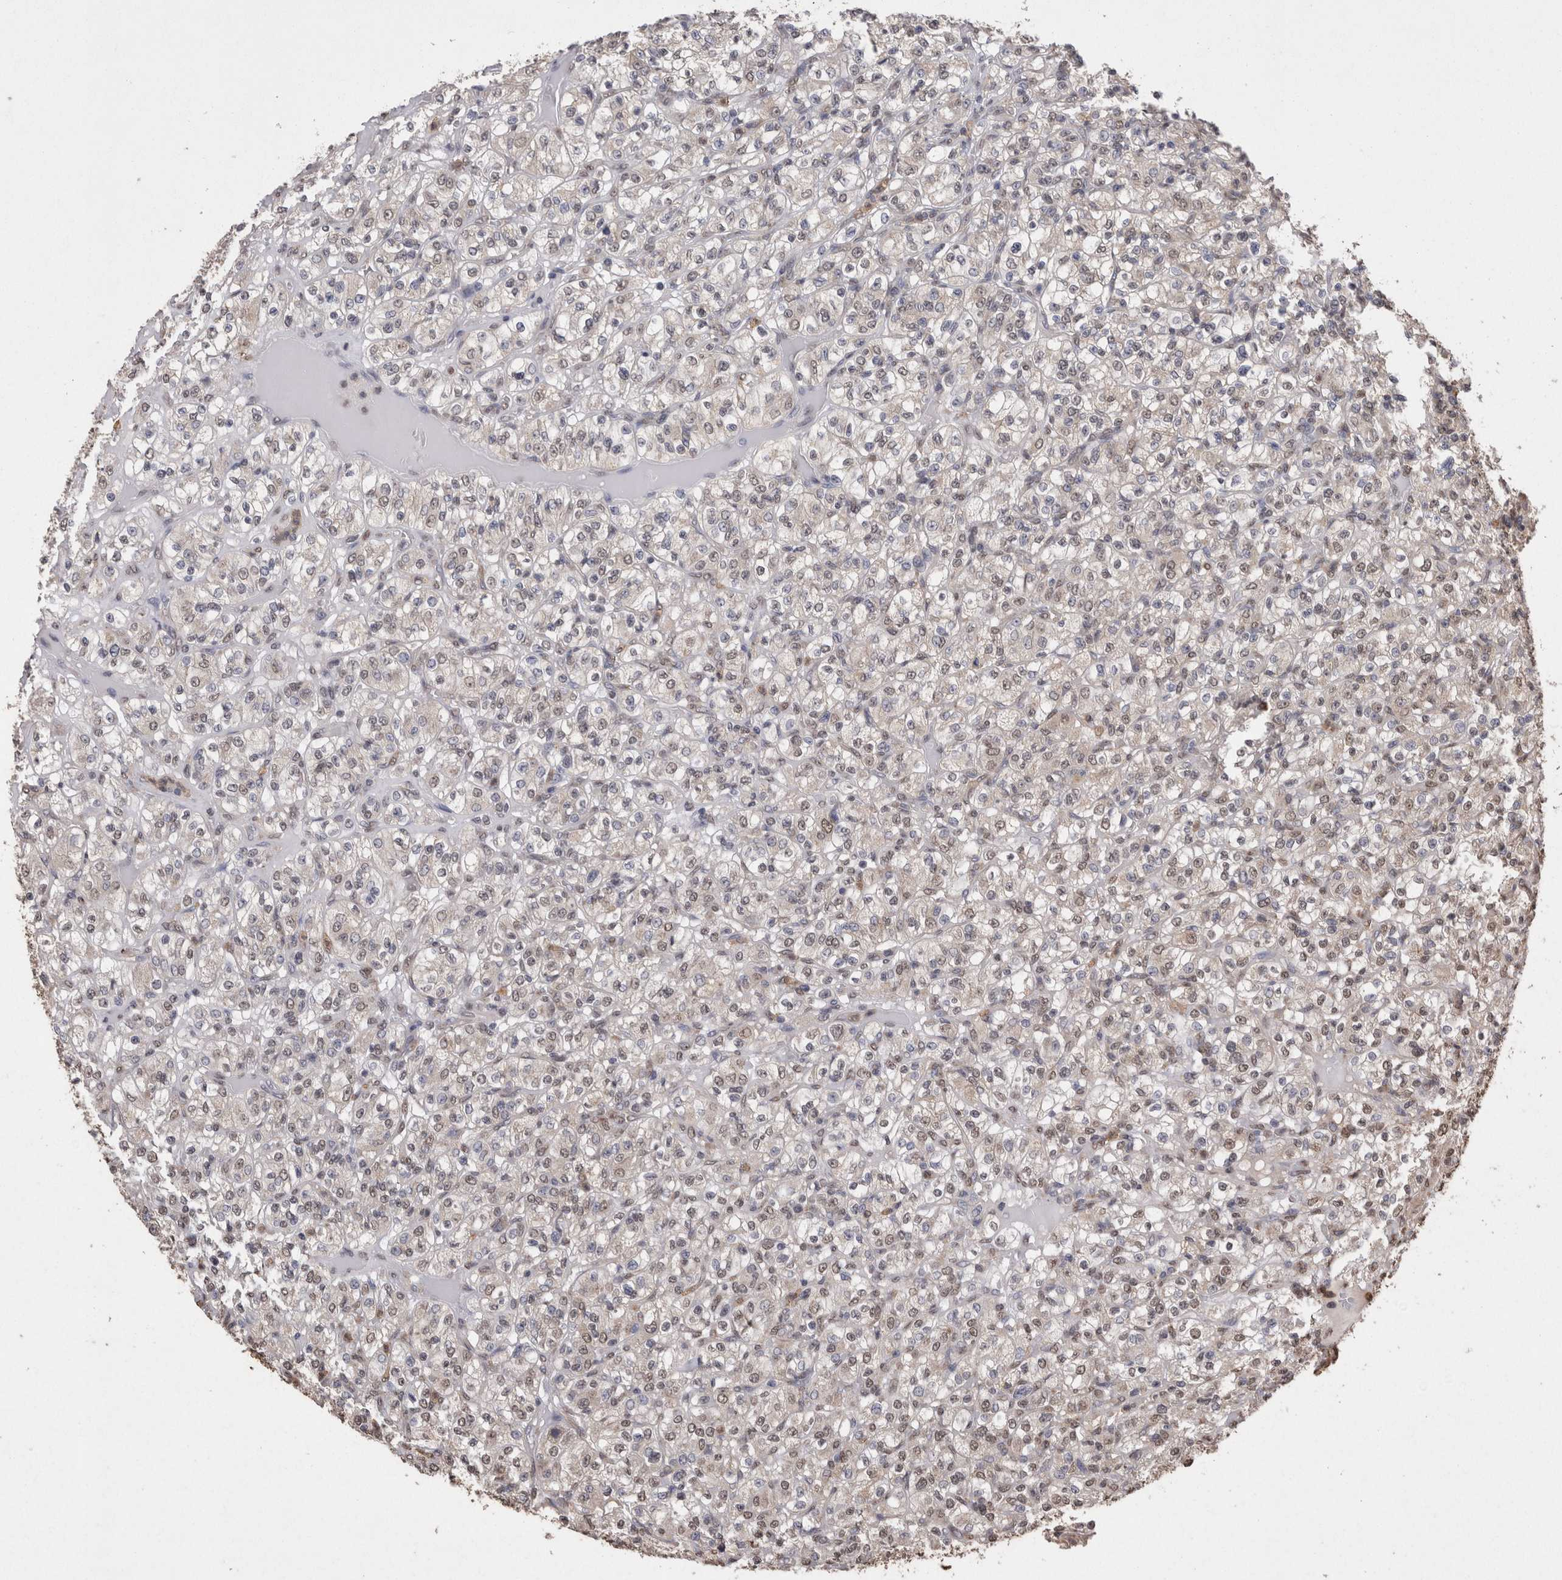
{"staining": {"intensity": "weak", "quantity": "25%-75%", "location": "nuclear"}, "tissue": "renal cancer", "cell_type": "Tumor cells", "image_type": "cancer", "snomed": [{"axis": "morphology", "description": "Normal tissue, NOS"}, {"axis": "morphology", "description": "Adenocarcinoma, NOS"}, {"axis": "topography", "description": "Kidney"}], "caption": "DAB (3,3'-diaminobenzidine) immunohistochemical staining of human adenocarcinoma (renal) exhibits weak nuclear protein positivity in approximately 25%-75% of tumor cells. Immunohistochemistry (ihc) stains the protein in brown and the nuclei are stained blue.", "gene": "GRK5", "patient": {"sex": "female", "age": 72}}